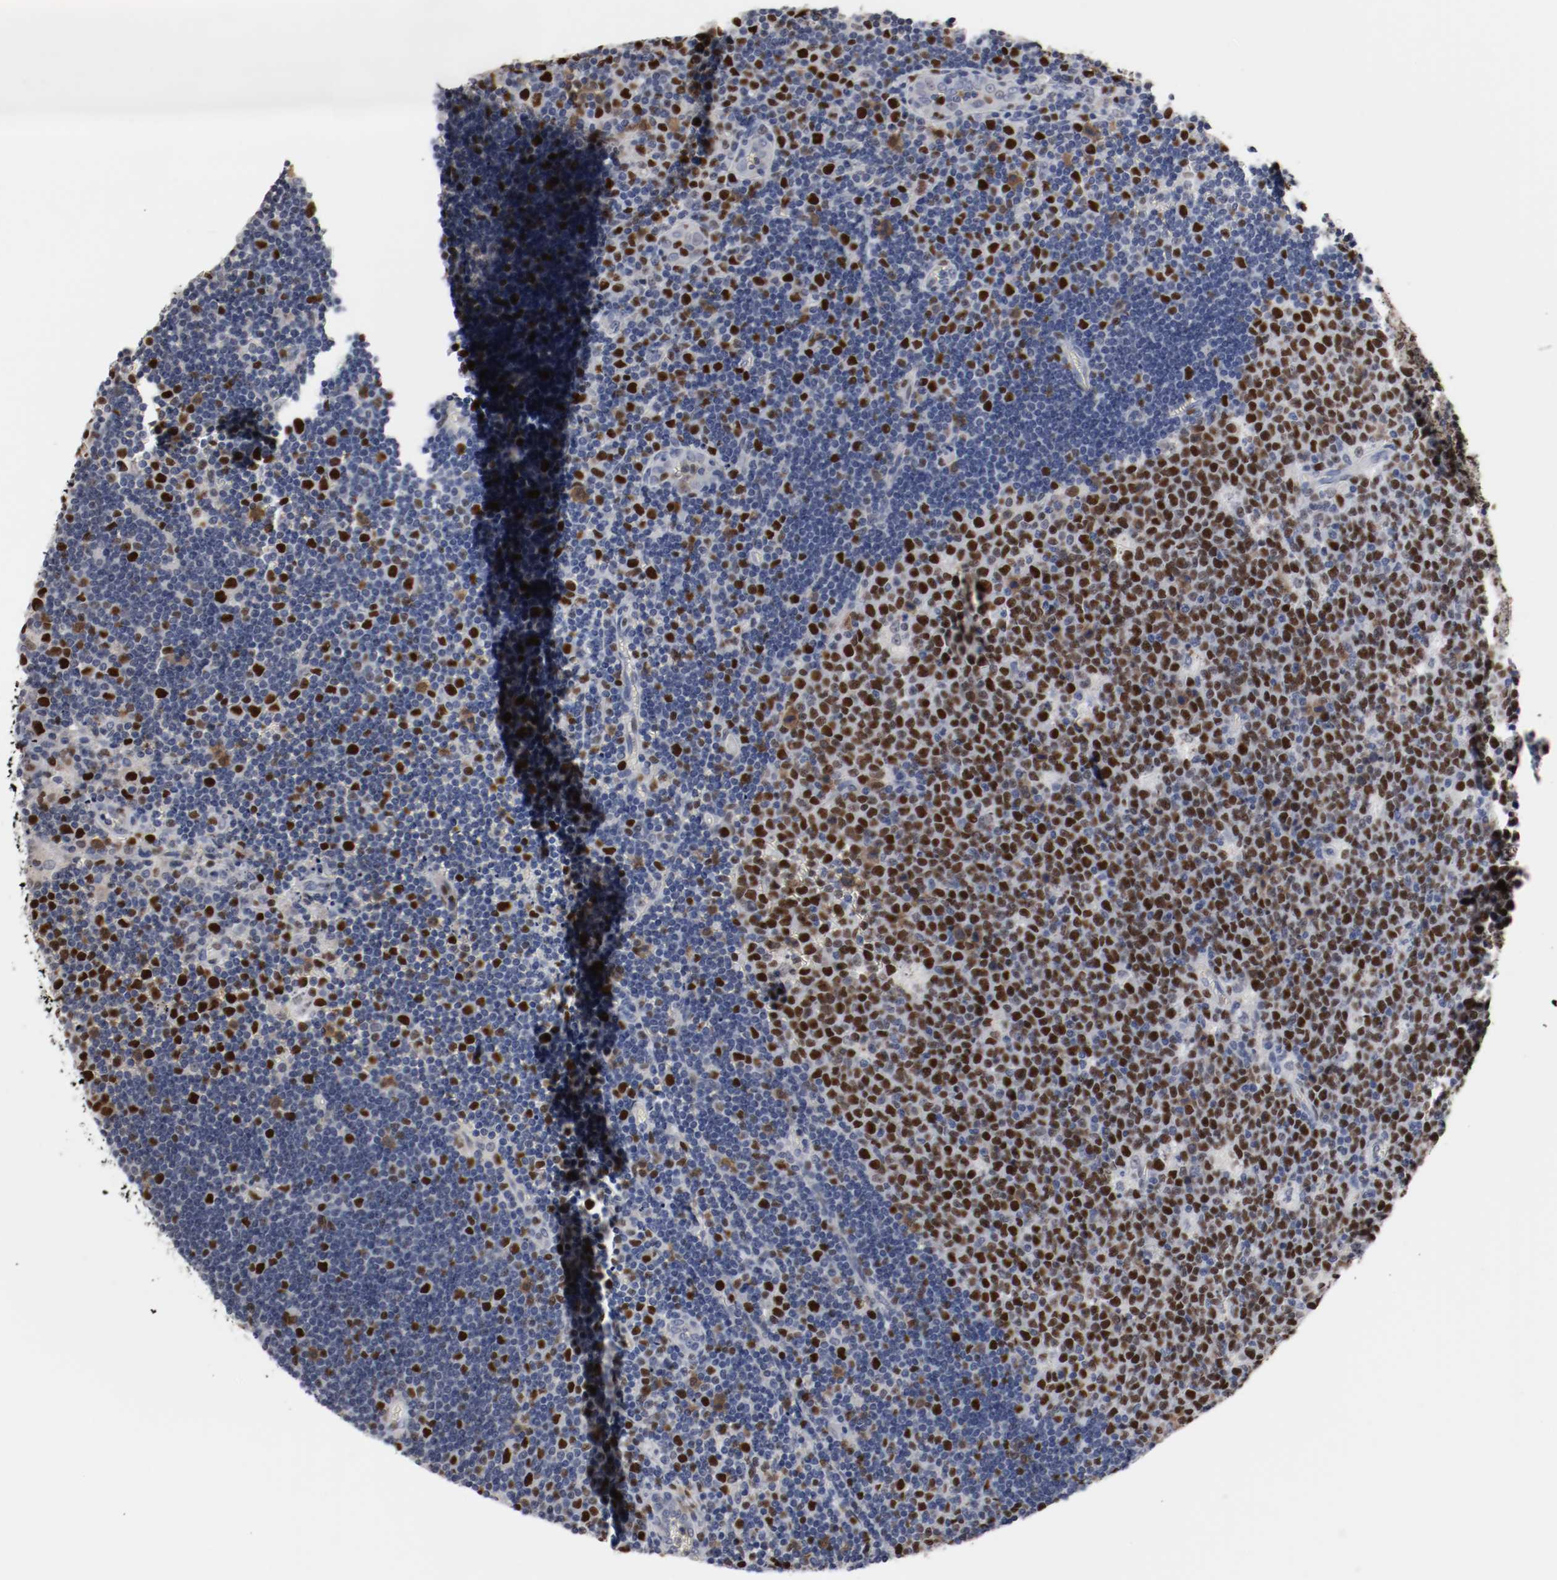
{"staining": {"intensity": "strong", "quantity": ">75%", "location": "nuclear"}, "tissue": "lymph node", "cell_type": "Germinal center cells", "image_type": "normal", "snomed": [{"axis": "morphology", "description": "Normal tissue, NOS"}, {"axis": "topography", "description": "Lymph node"}, {"axis": "topography", "description": "Salivary gland"}], "caption": "Human lymph node stained for a protein (brown) demonstrates strong nuclear positive expression in about >75% of germinal center cells.", "gene": "MCM6", "patient": {"sex": "male", "age": 8}}